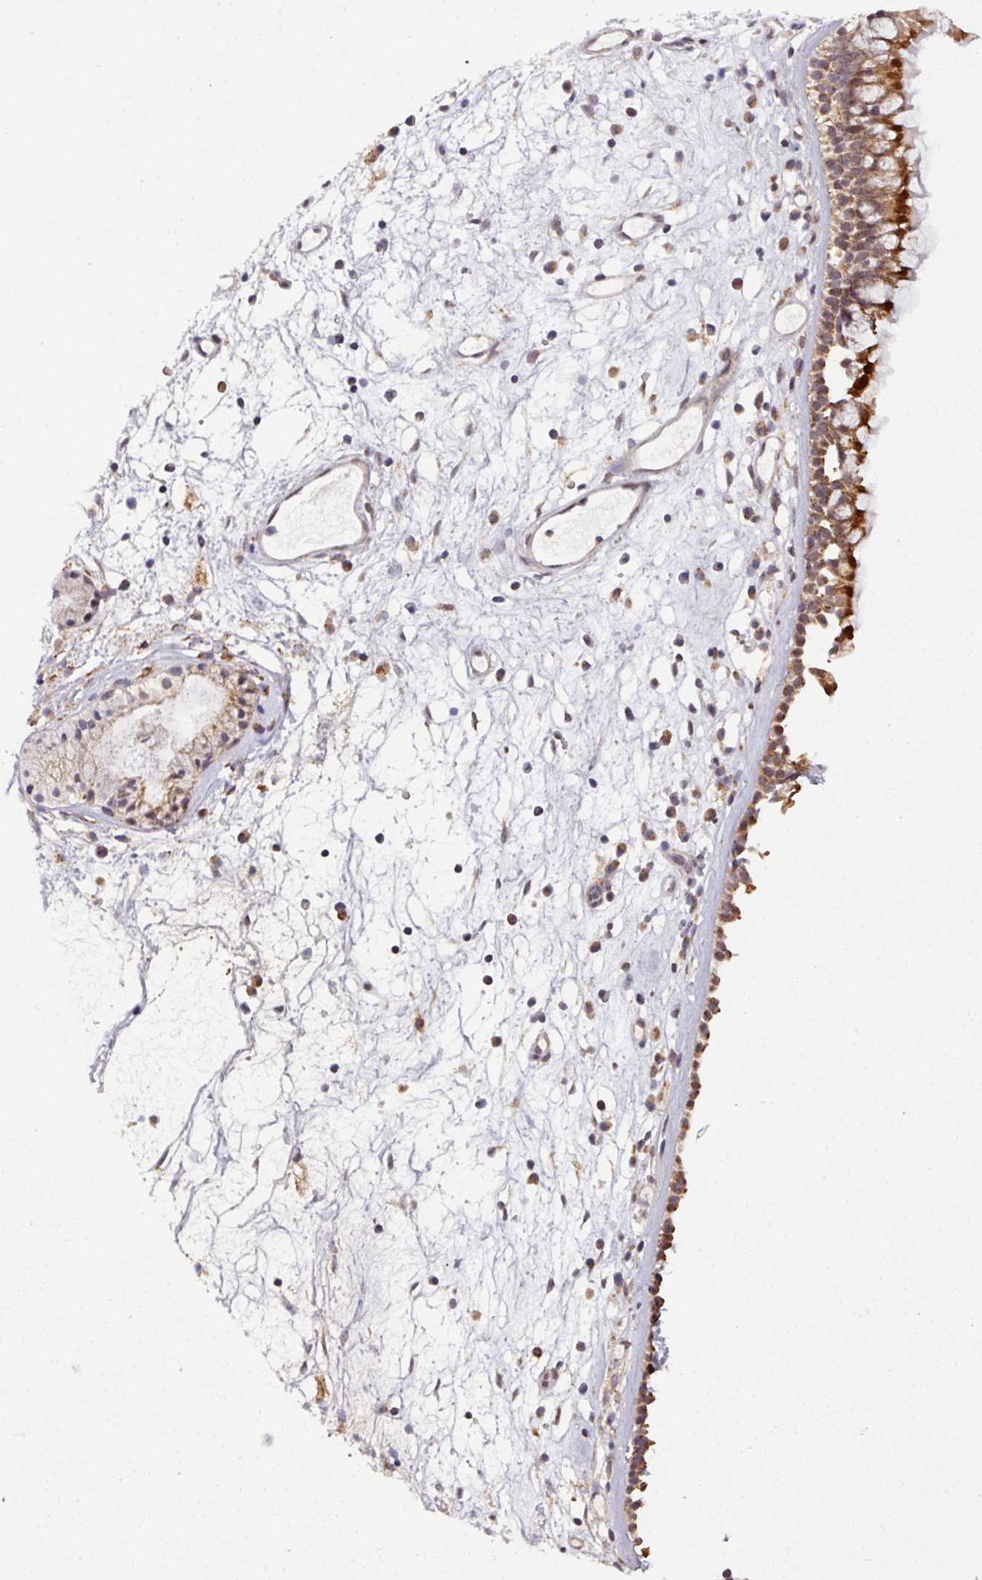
{"staining": {"intensity": "strong", "quantity": "25%-75%", "location": "cytoplasmic/membranous"}, "tissue": "nasopharynx", "cell_type": "Respiratory epithelial cells", "image_type": "normal", "snomed": [{"axis": "morphology", "description": "Normal tissue, NOS"}, {"axis": "topography", "description": "Nasopharynx"}], "caption": "Strong cytoplasmic/membranous positivity is present in approximately 25%-75% of respiratory epithelial cells in normal nasopharynx. (Brightfield microscopy of DAB IHC at high magnification).", "gene": "MAGT1", "patient": {"sex": "male", "age": 63}}